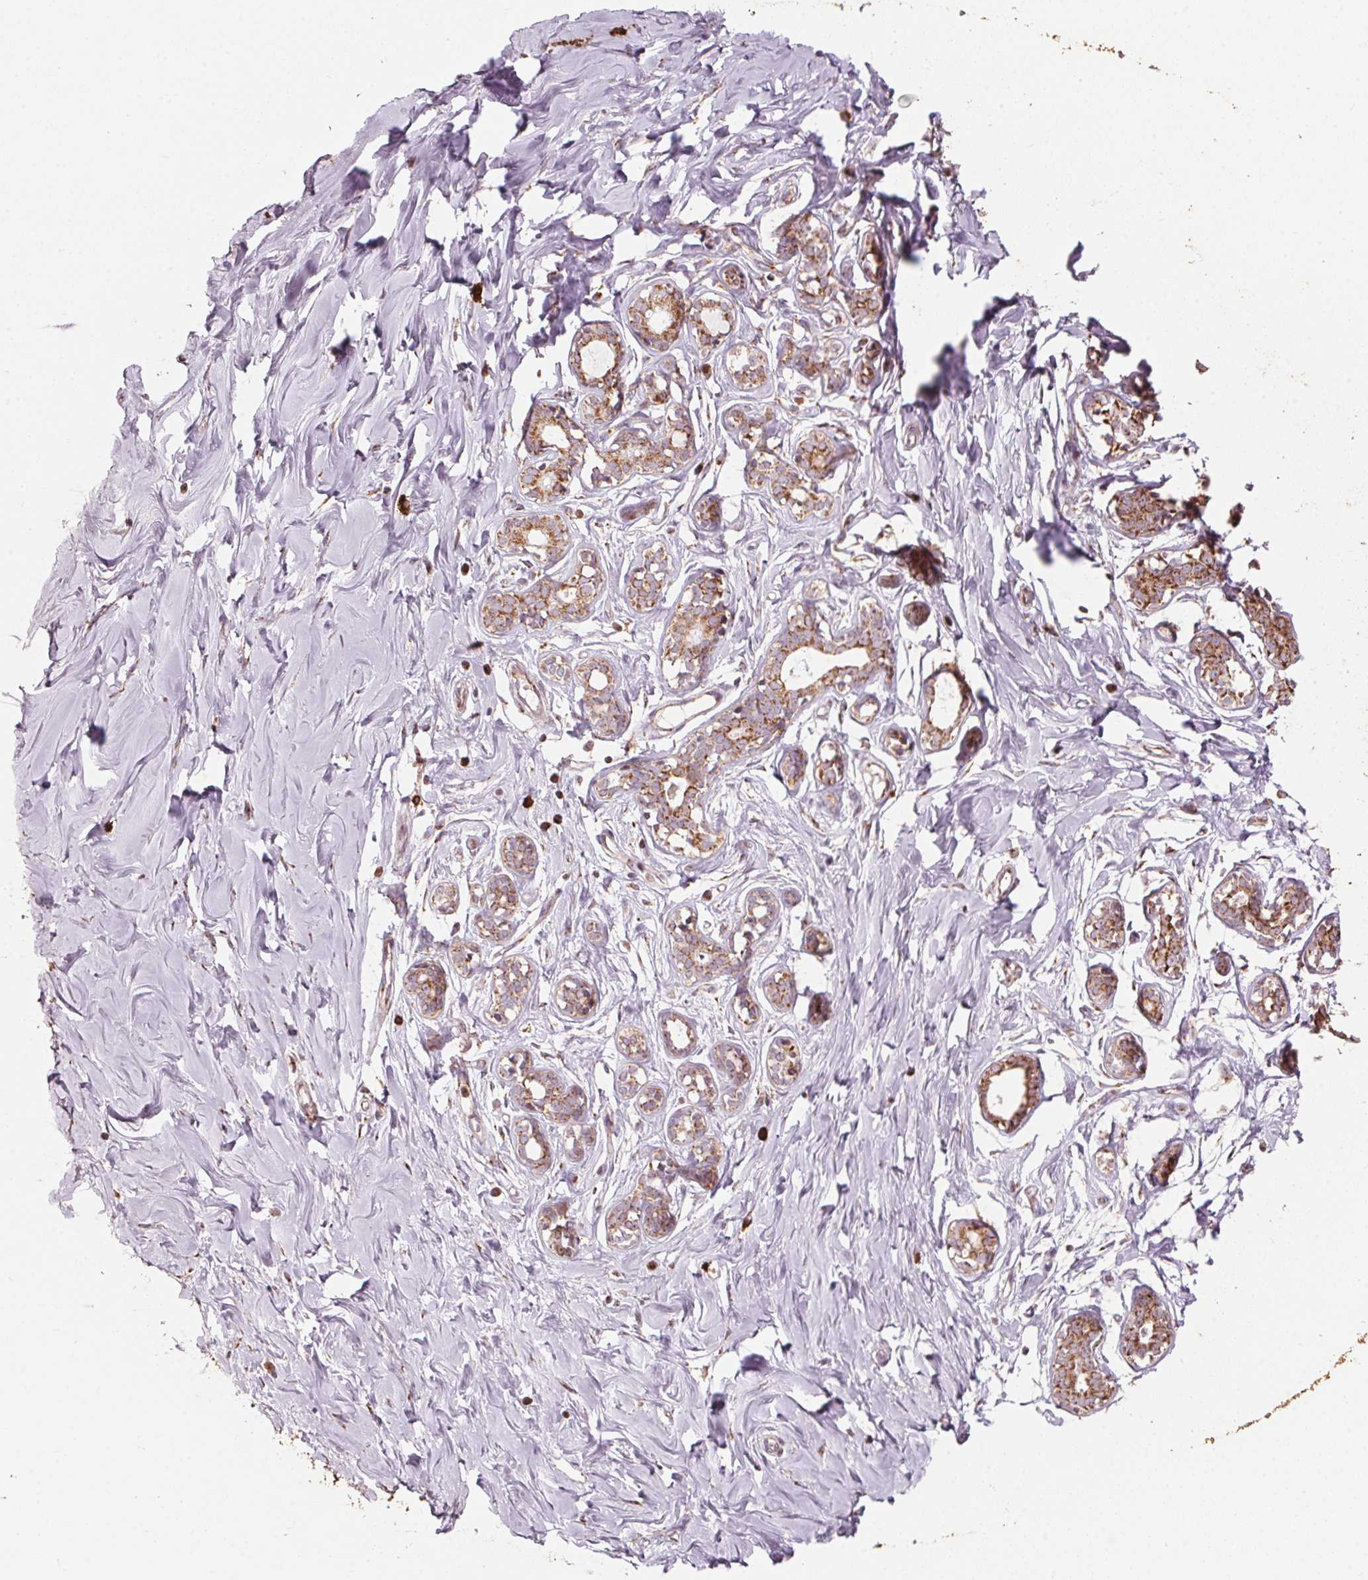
{"staining": {"intensity": "moderate", "quantity": "<25%", "location": "cytoplasmic/membranous"}, "tissue": "breast", "cell_type": "Adipocytes", "image_type": "normal", "snomed": [{"axis": "morphology", "description": "Normal tissue, NOS"}, {"axis": "topography", "description": "Breast"}], "caption": "Protein expression analysis of unremarkable breast displays moderate cytoplasmic/membranous expression in approximately <25% of adipocytes.", "gene": "TOMM70", "patient": {"sex": "female", "age": 27}}